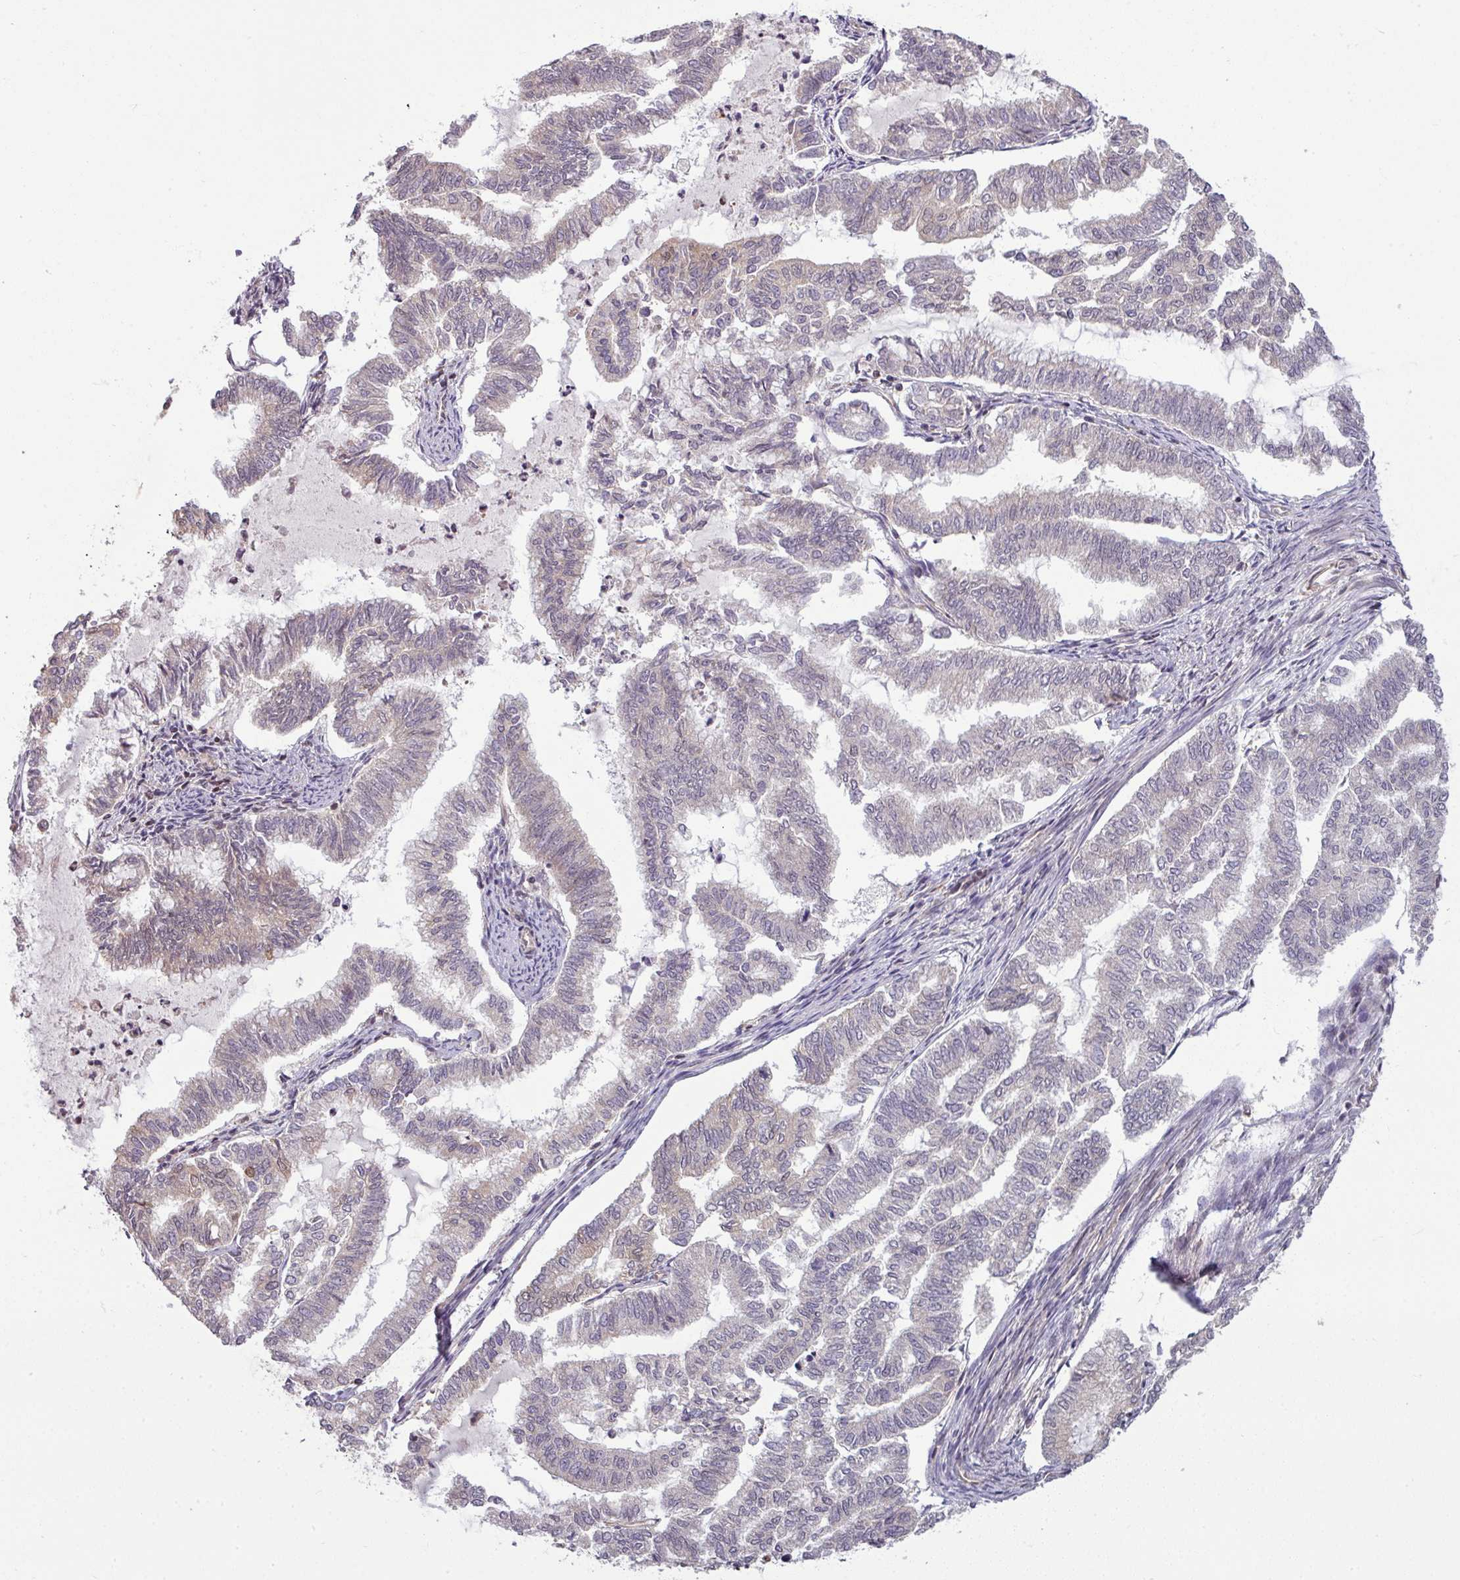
{"staining": {"intensity": "negative", "quantity": "none", "location": "none"}, "tissue": "endometrial cancer", "cell_type": "Tumor cells", "image_type": "cancer", "snomed": [{"axis": "morphology", "description": "Adenocarcinoma, NOS"}, {"axis": "topography", "description": "Endometrium"}], "caption": "The photomicrograph shows no significant positivity in tumor cells of endometrial adenocarcinoma.", "gene": "TUSC3", "patient": {"sex": "female", "age": 79}}